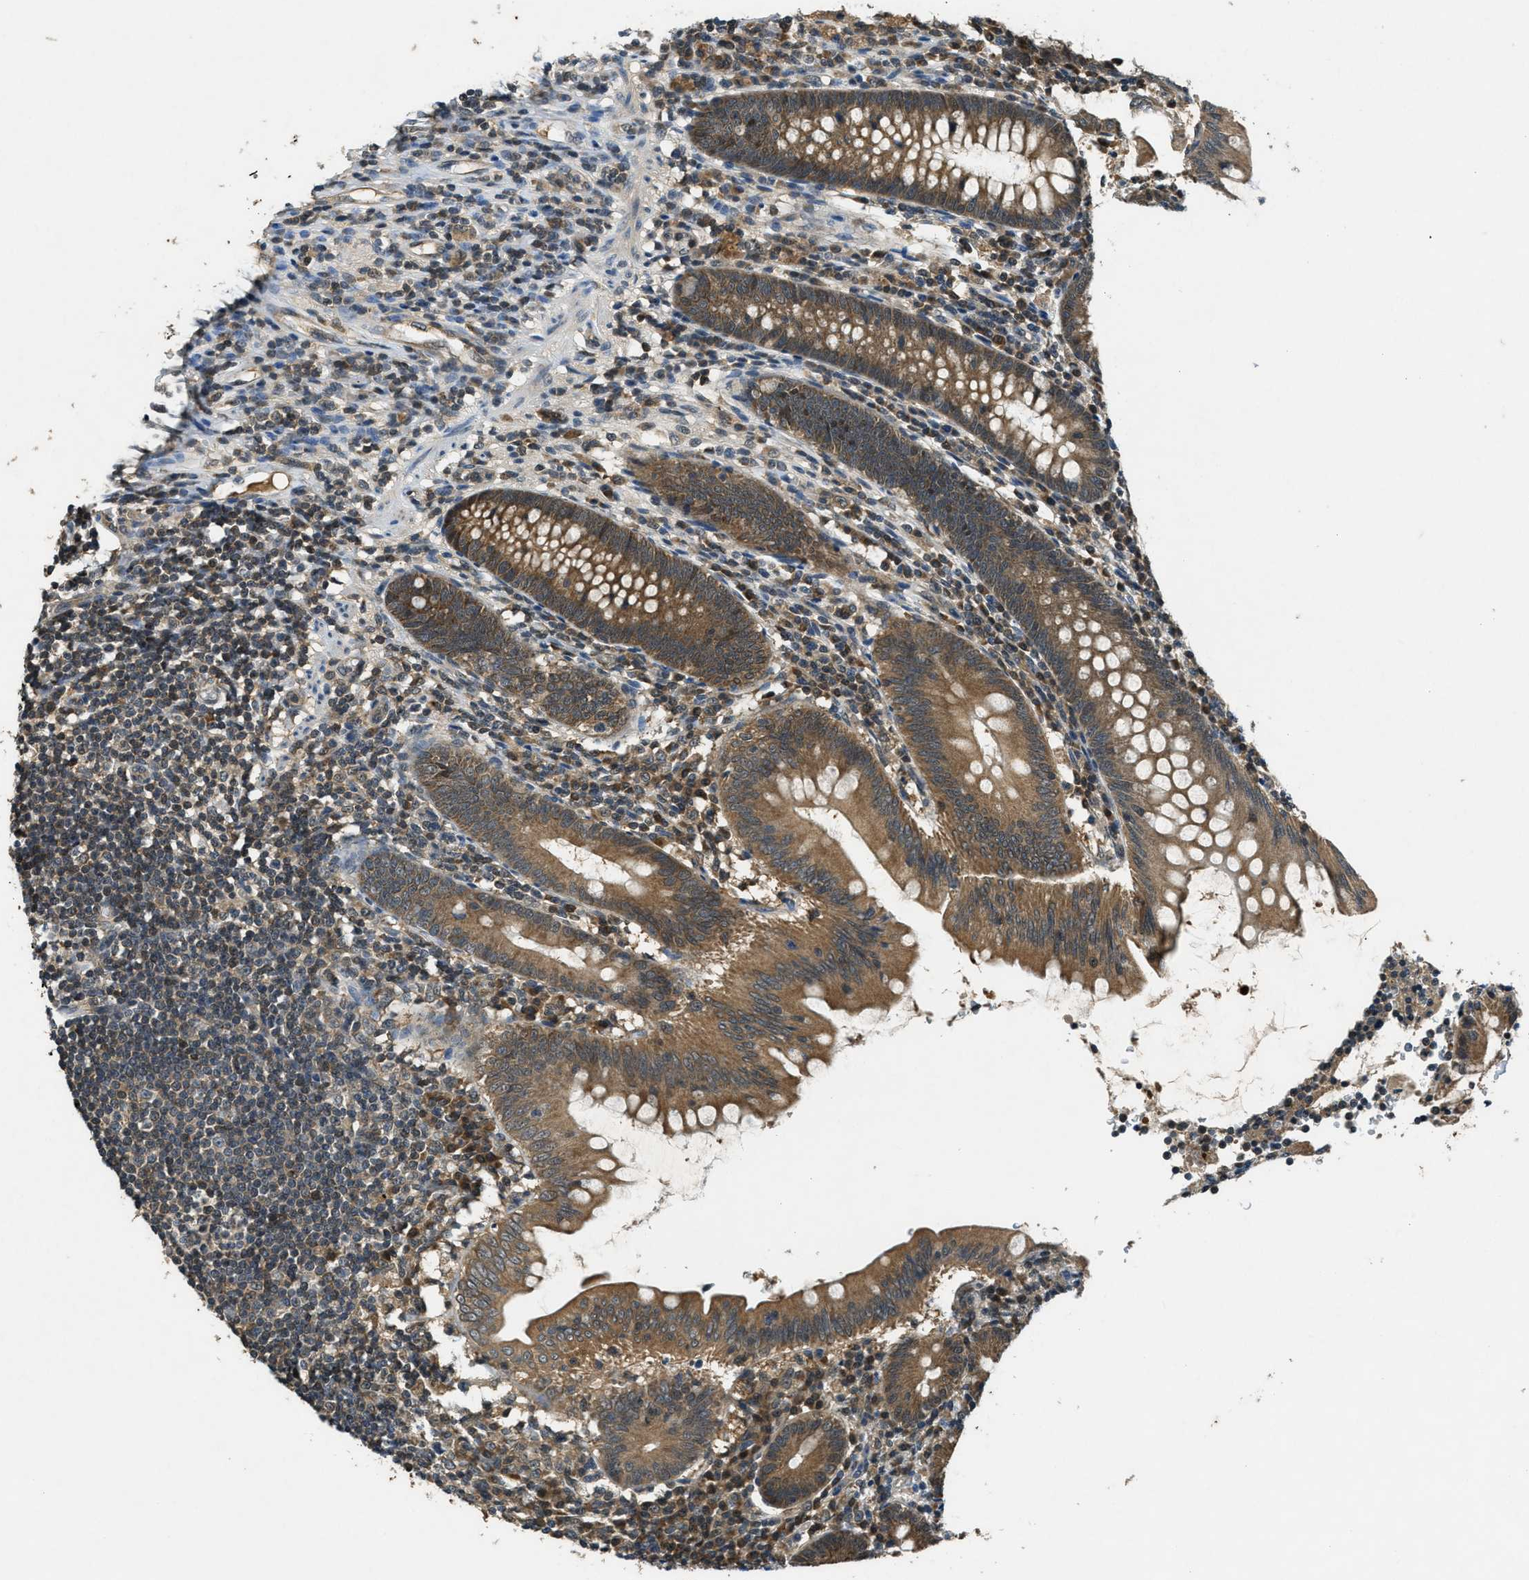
{"staining": {"intensity": "moderate", "quantity": ">75%", "location": "cytoplasmic/membranous"}, "tissue": "appendix", "cell_type": "Glandular cells", "image_type": "normal", "snomed": [{"axis": "morphology", "description": "Normal tissue, NOS"}, {"axis": "morphology", "description": "Inflammation, NOS"}, {"axis": "topography", "description": "Appendix"}], "caption": "Glandular cells reveal moderate cytoplasmic/membranous positivity in about >75% of cells in unremarkable appendix.", "gene": "DUSP6", "patient": {"sex": "male", "age": 46}}